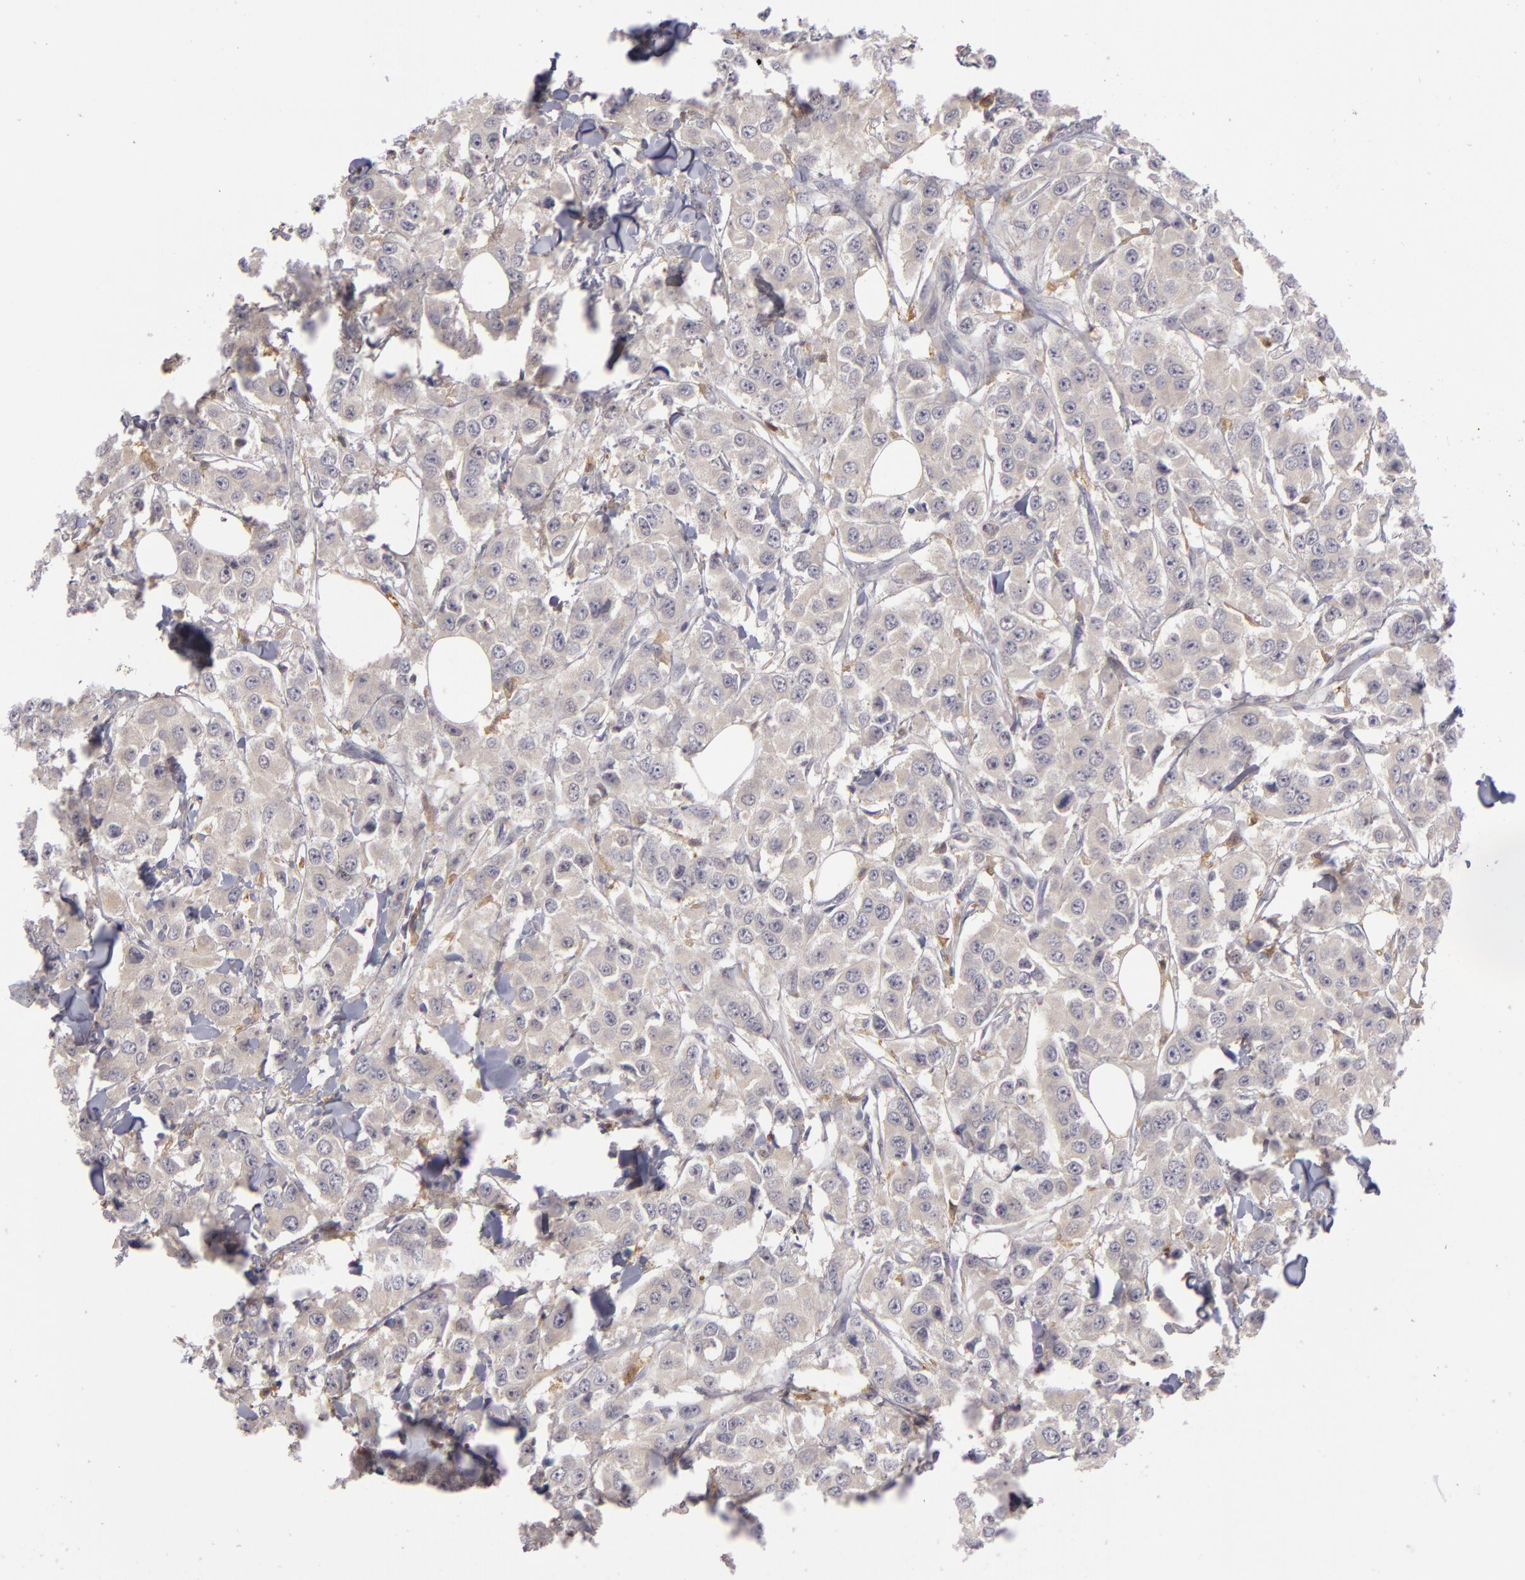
{"staining": {"intensity": "negative", "quantity": "none", "location": "none"}, "tissue": "breast cancer", "cell_type": "Tumor cells", "image_type": "cancer", "snomed": [{"axis": "morphology", "description": "Duct carcinoma"}, {"axis": "topography", "description": "Breast"}], "caption": "A histopathology image of invasive ductal carcinoma (breast) stained for a protein demonstrates no brown staining in tumor cells.", "gene": "GNPDA1", "patient": {"sex": "female", "age": 58}}